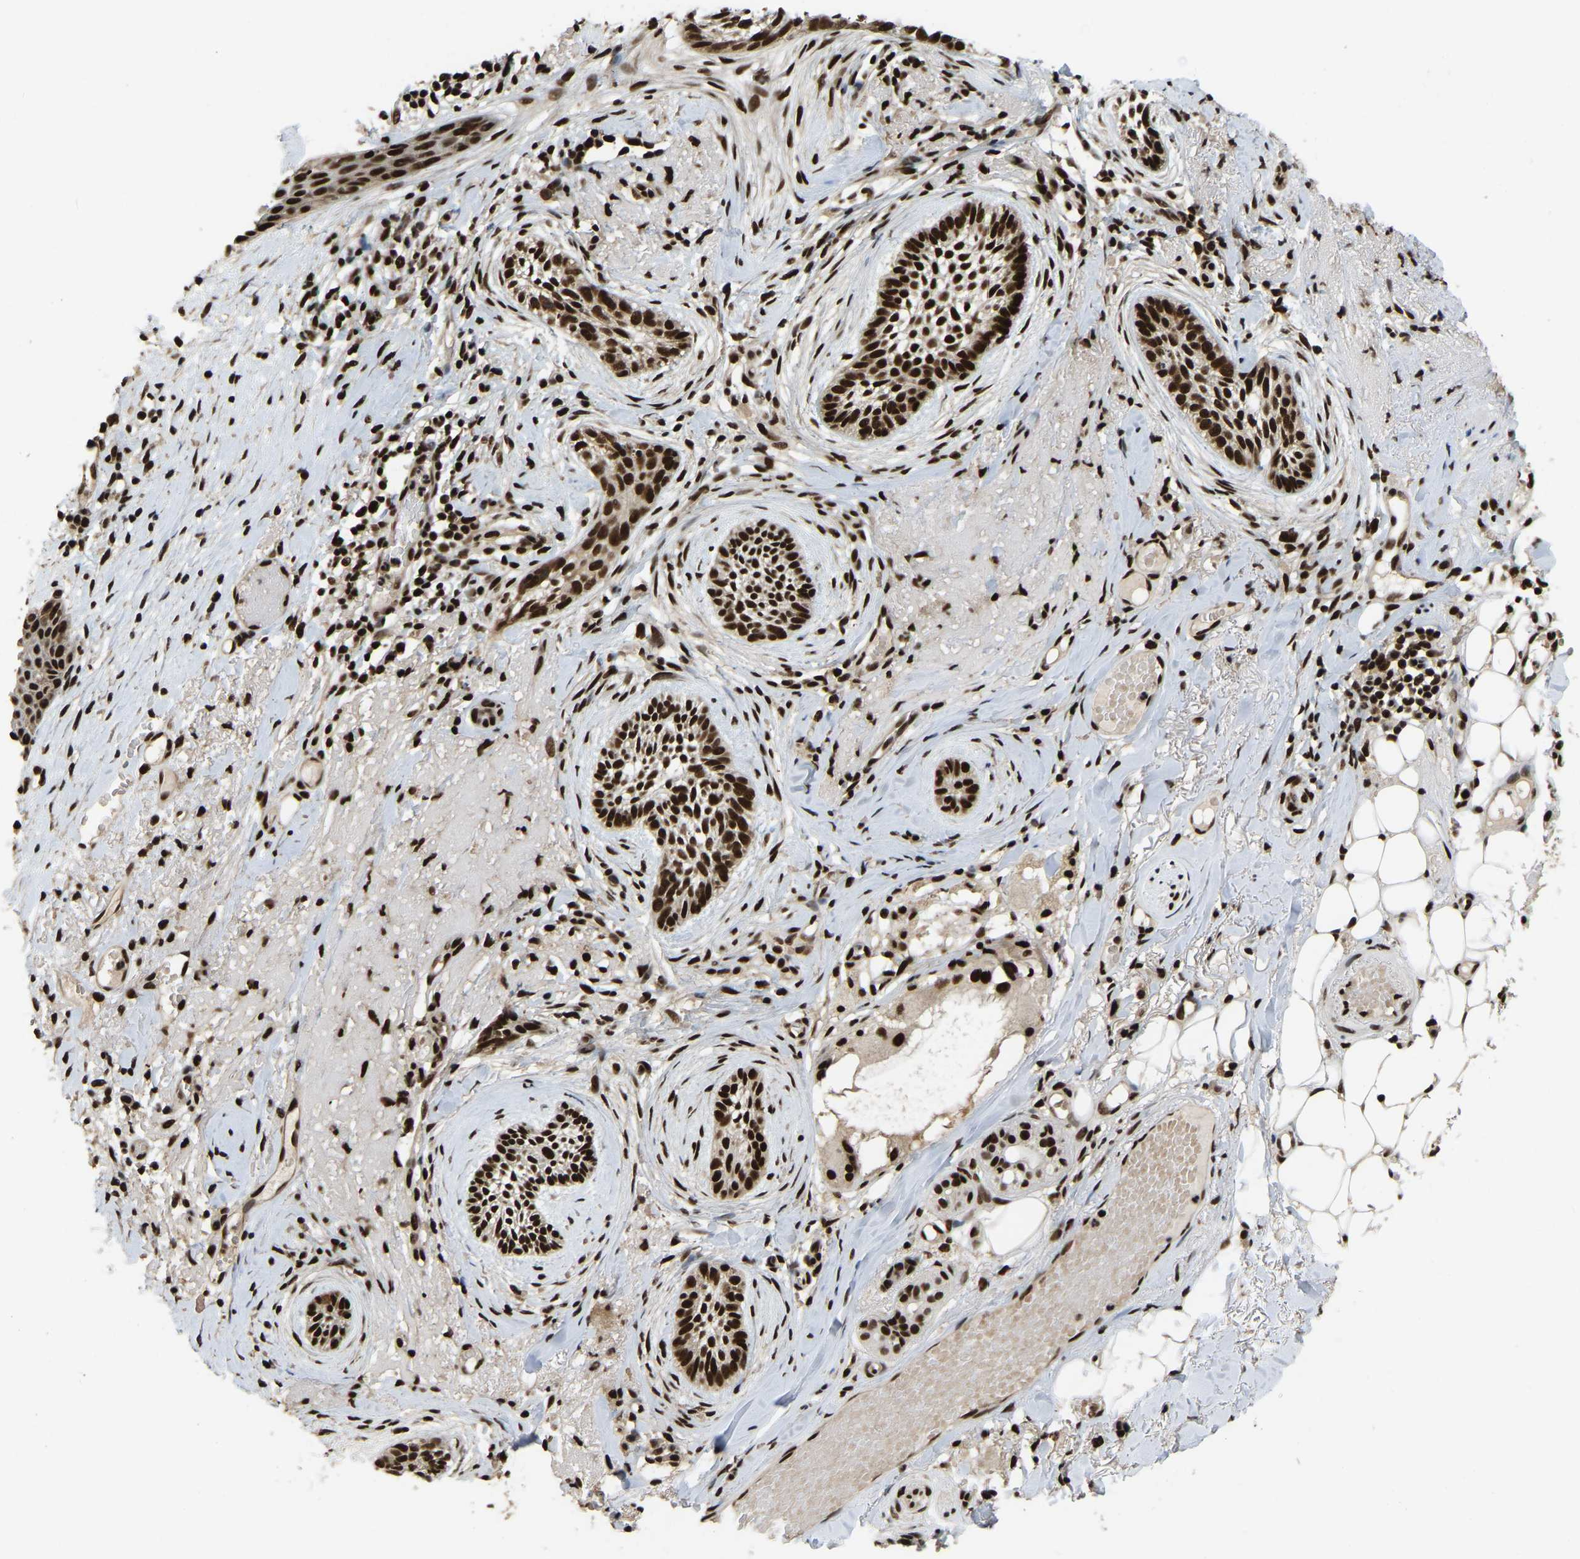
{"staining": {"intensity": "strong", "quantity": ">75%", "location": "nuclear"}, "tissue": "skin cancer", "cell_type": "Tumor cells", "image_type": "cancer", "snomed": [{"axis": "morphology", "description": "Basal cell carcinoma"}, {"axis": "topography", "description": "Skin"}], "caption": "Tumor cells exhibit high levels of strong nuclear positivity in about >75% of cells in human basal cell carcinoma (skin).", "gene": "TBL1XR1", "patient": {"sex": "female", "age": 88}}